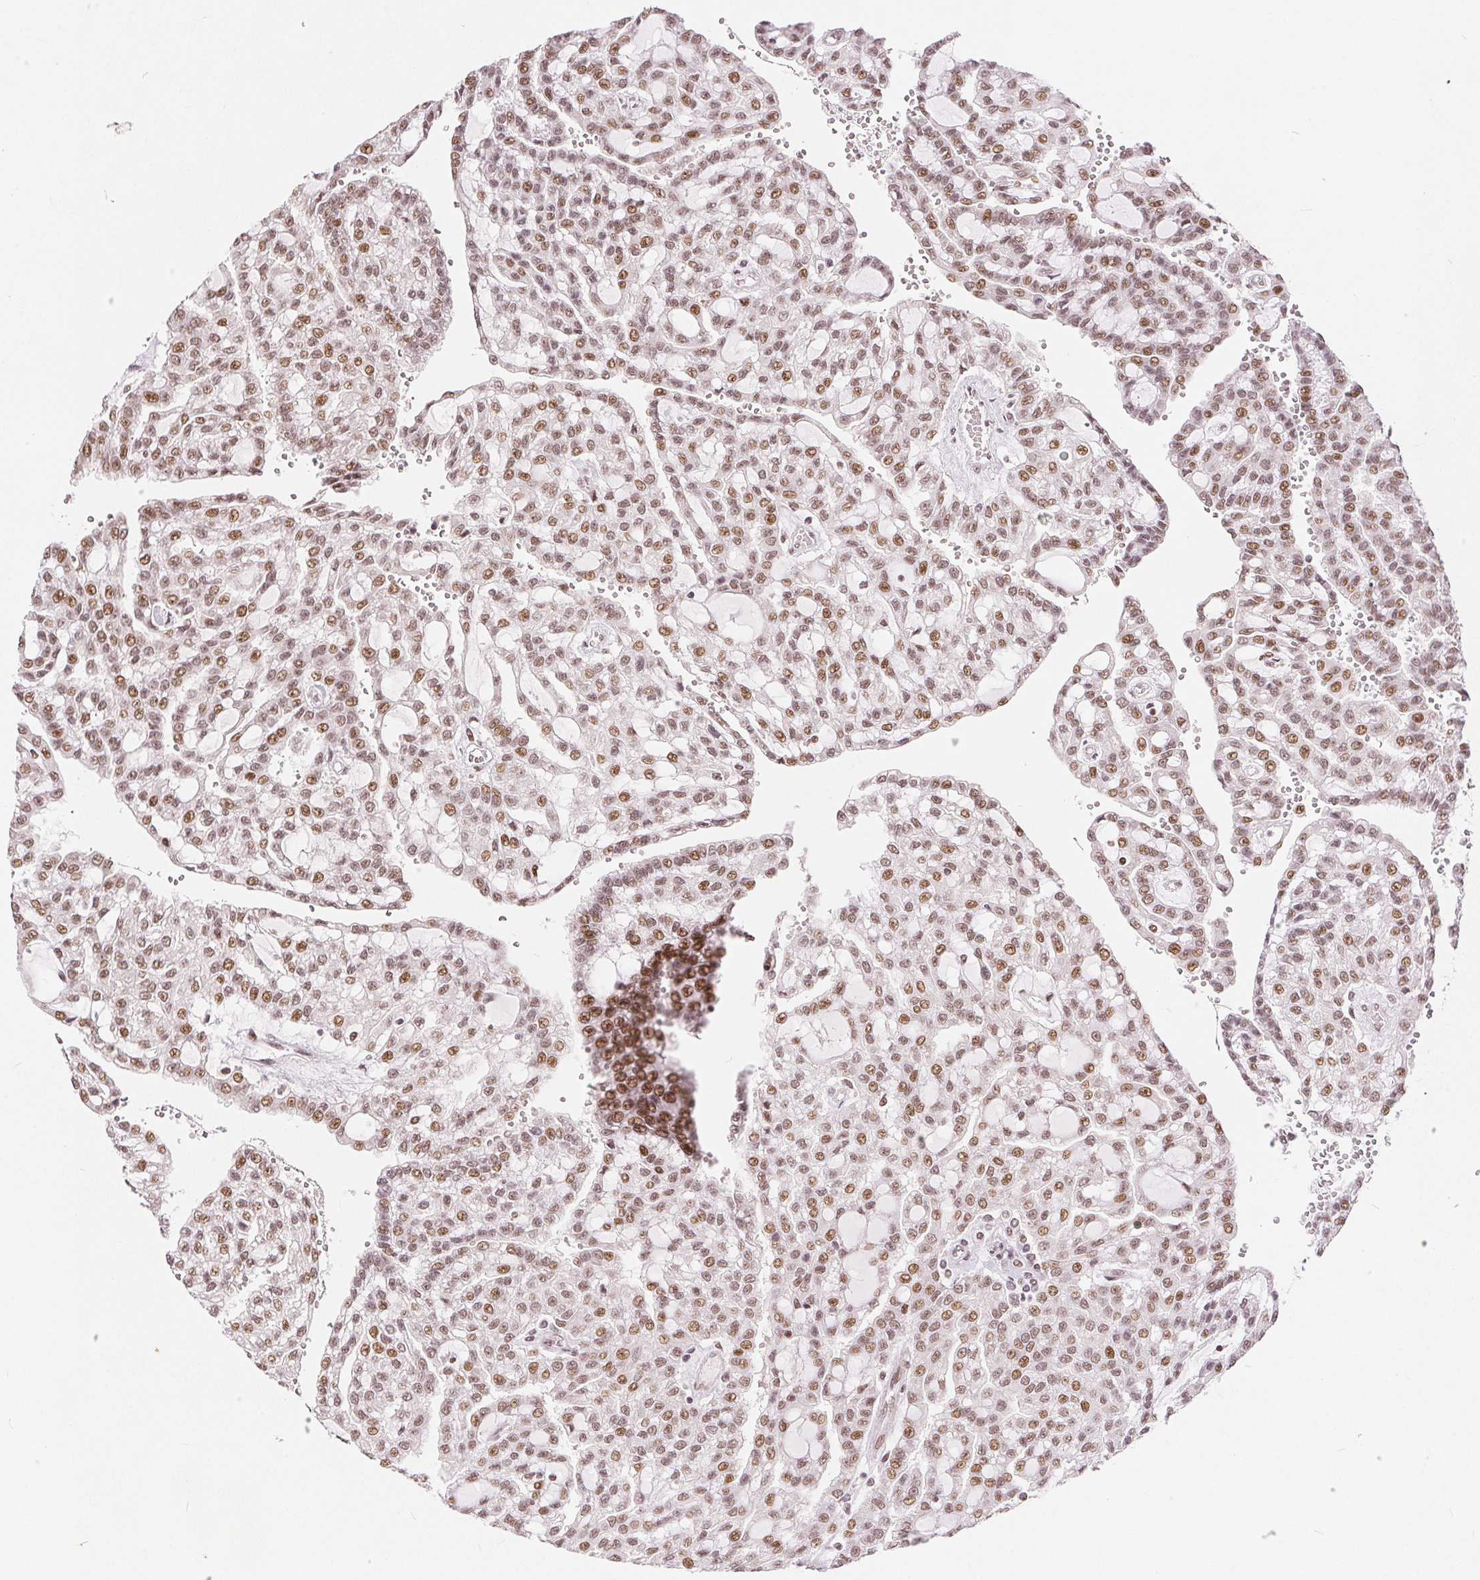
{"staining": {"intensity": "moderate", "quantity": ">75%", "location": "nuclear"}, "tissue": "renal cancer", "cell_type": "Tumor cells", "image_type": "cancer", "snomed": [{"axis": "morphology", "description": "Adenocarcinoma, NOS"}, {"axis": "topography", "description": "Kidney"}], "caption": "Adenocarcinoma (renal) was stained to show a protein in brown. There is medium levels of moderate nuclear positivity in approximately >75% of tumor cells.", "gene": "ZNF703", "patient": {"sex": "male", "age": 63}}